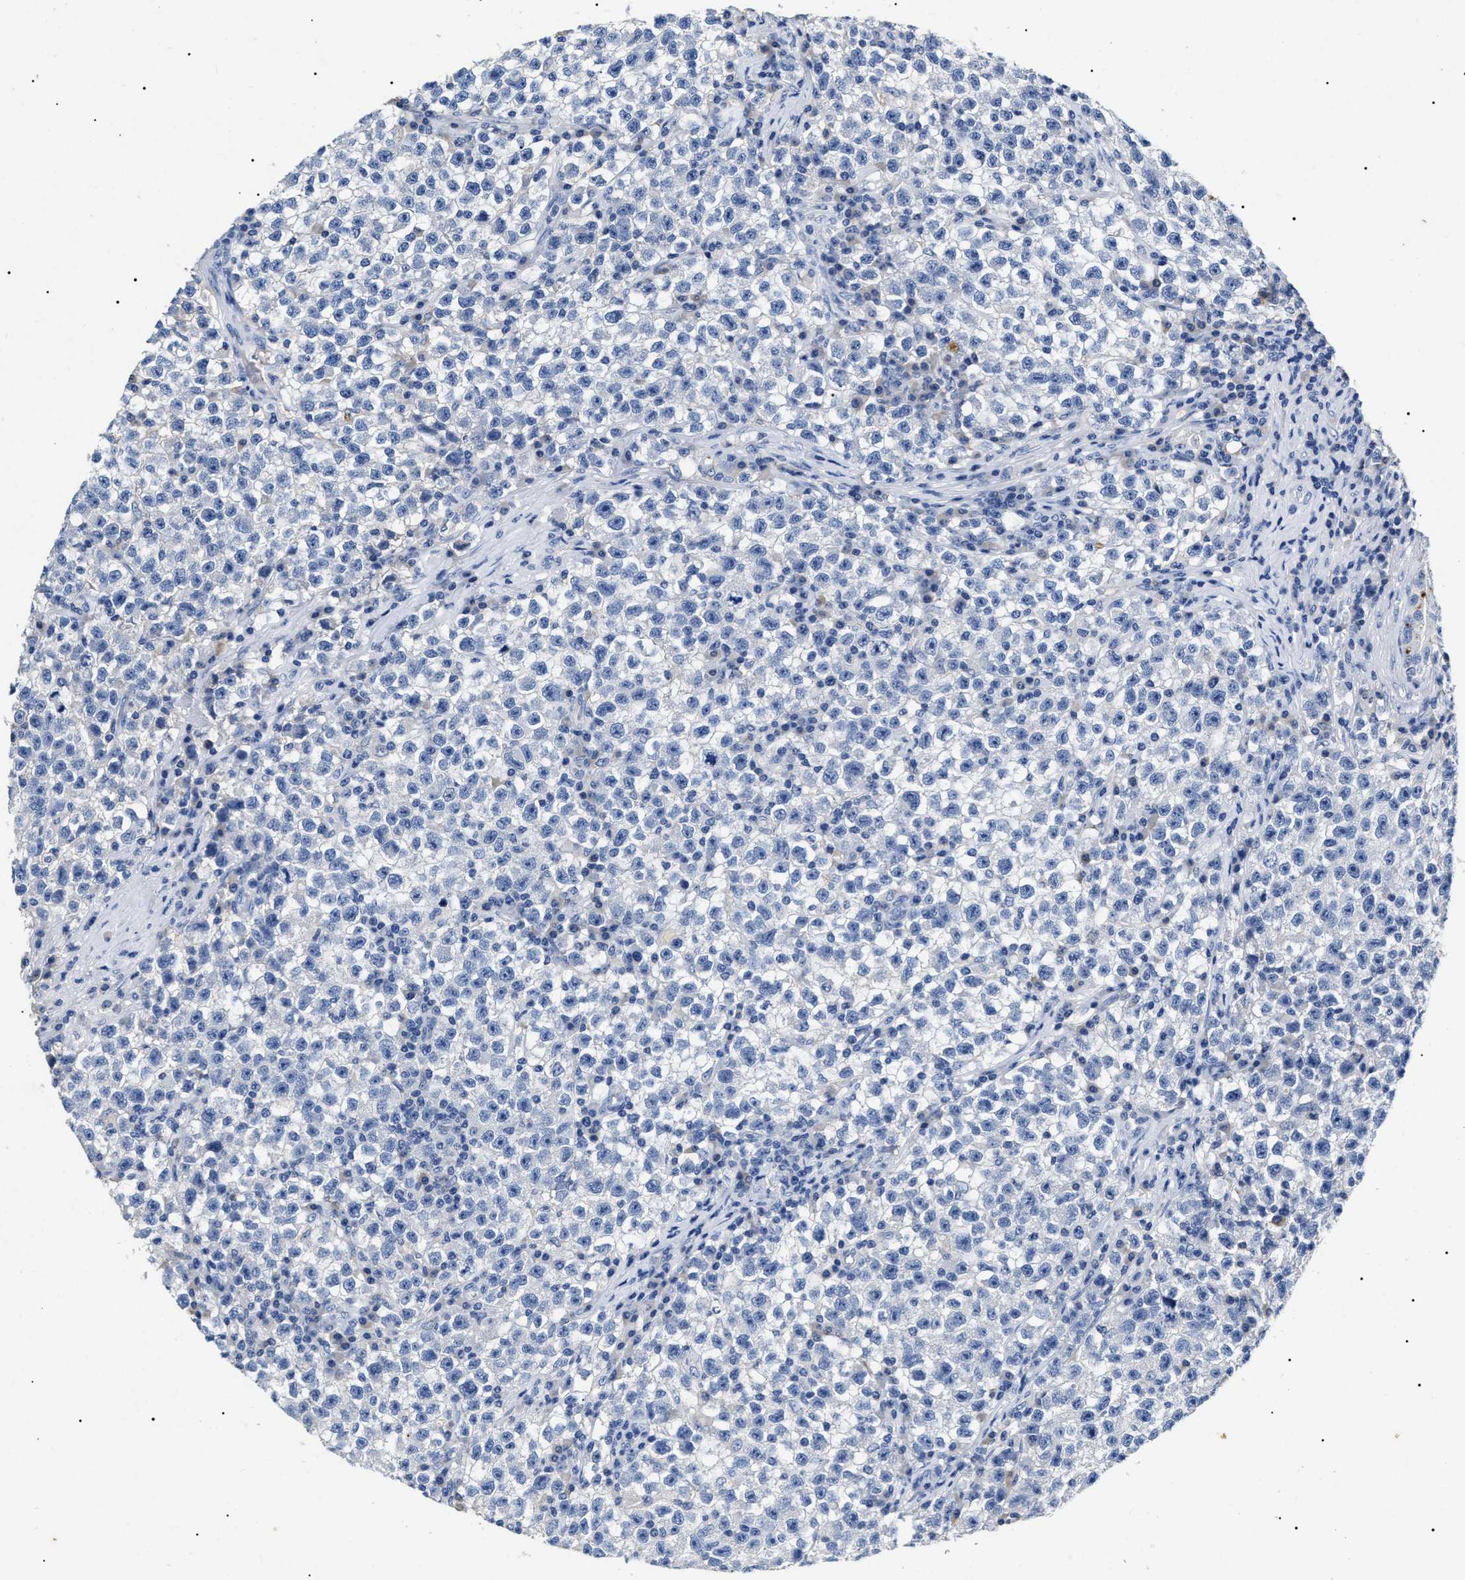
{"staining": {"intensity": "negative", "quantity": "none", "location": "none"}, "tissue": "testis cancer", "cell_type": "Tumor cells", "image_type": "cancer", "snomed": [{"axis": "morphology", "description": "Seminoma, NOS"}, {"axis": "topography", "description": "Testis"}], "caption": "This is an IHC image of testis cancer. There is no positivity in tumor cells.", "gene": "LRRC8E", "patient": {"sex": "male", "age": 22}}